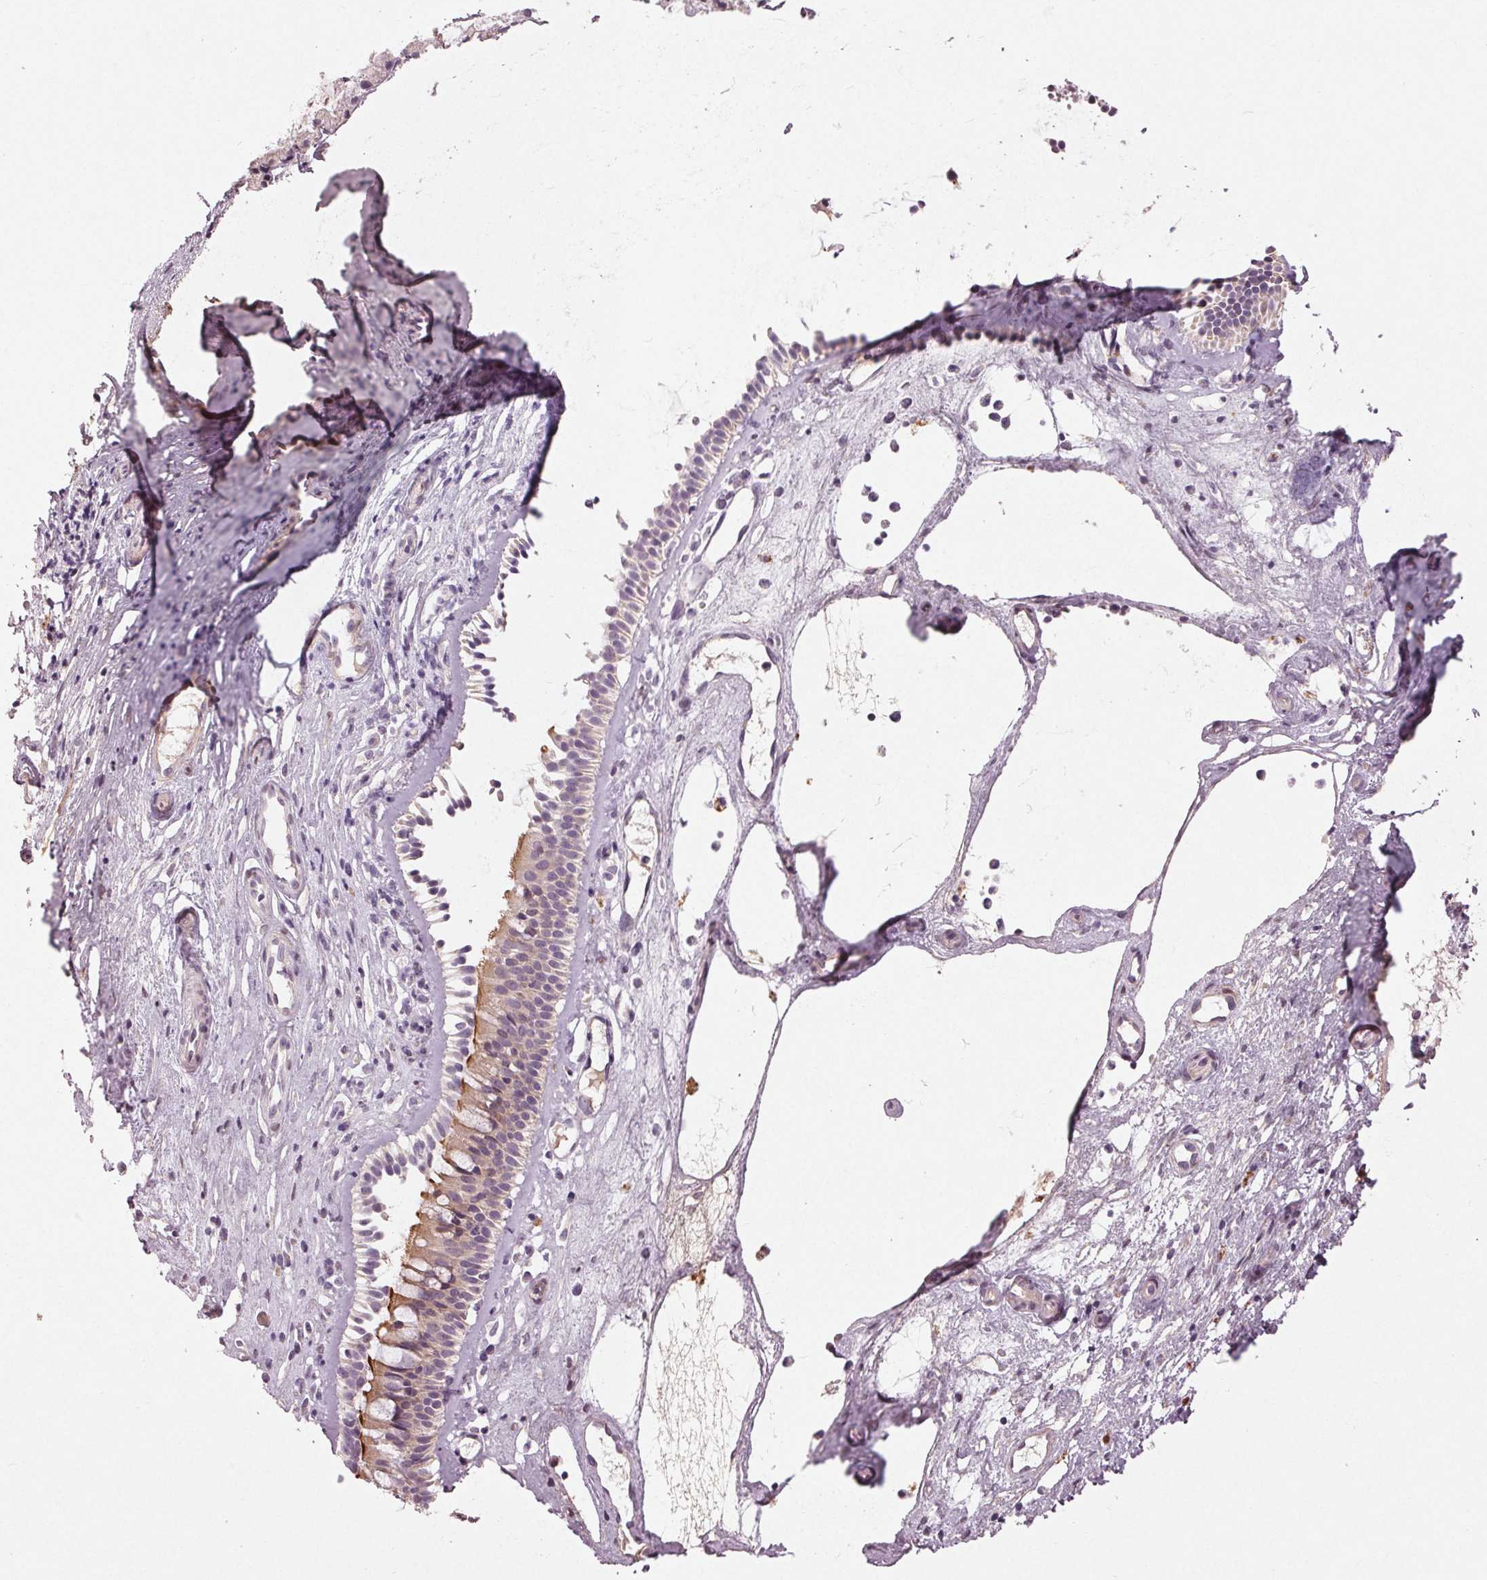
{"staining": {"intensity": "moderate", "quantity": "<25%", "location": "cytoplasmic/membranous"}, "tissue": "nasopharynx", "cell_type": "Respiratory epithelial cells", "image_type": "normal", "snomed": [{"axis": "morphology", "description": "Normal tissue, NOS"}, {"axis": "topography", "description": "Nasopharynx"}], "caption": "Immunohistochemistry photomicrograph of normal nasopharynx: human nasopharynx stained using IHC demonstrates low levels of moderate protein expression localized specifically in the cytoplasmic/membranous of respiratory epithelial cells, appearing as a cytoplasmic/membranous brown color.", "gene": "ZNF605", "patient": {"sex": "female", "age": 52}}